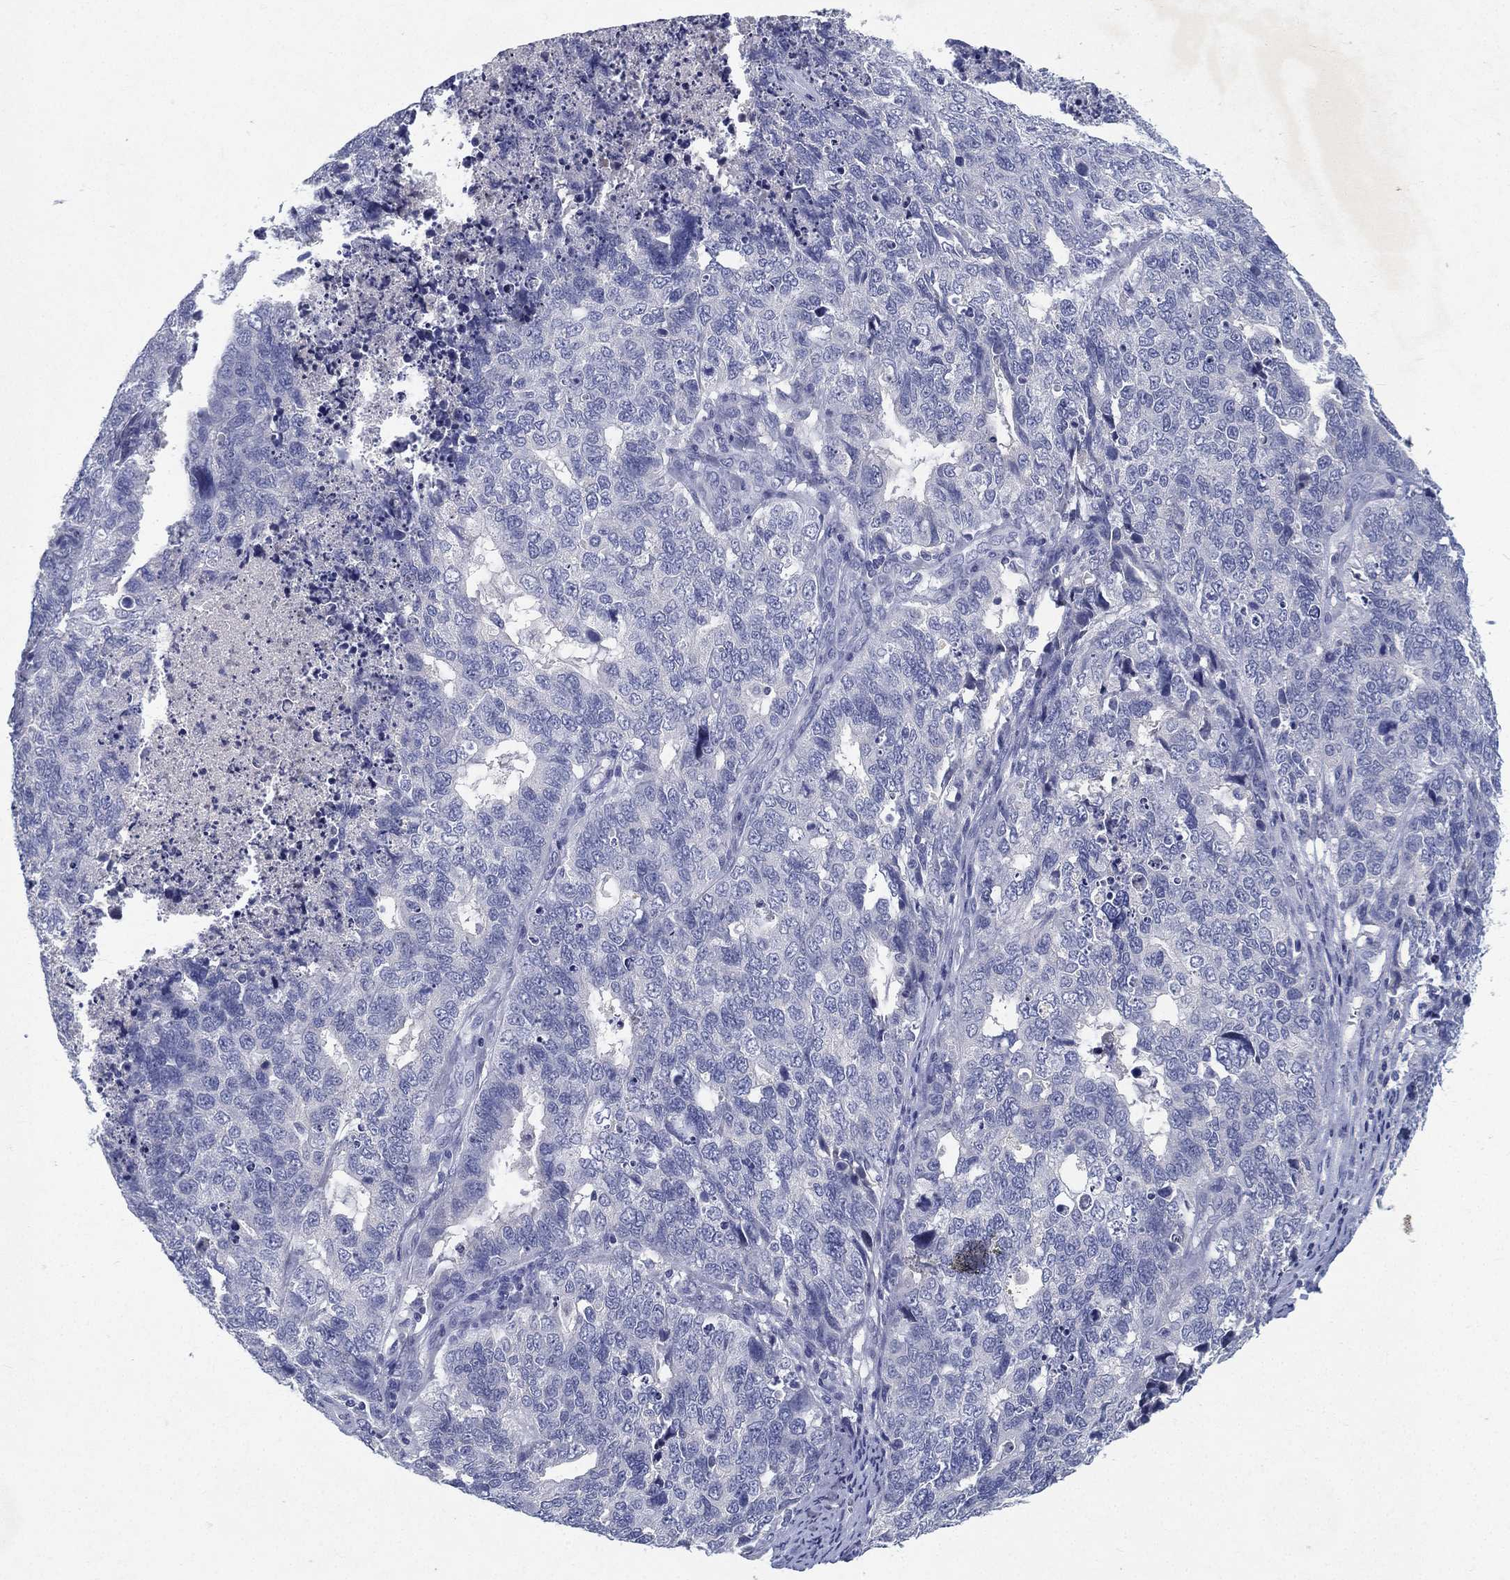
{"staining": {"intensity": "negative", "quantity": "none", "location": "none"}, "tissue": "cervical cancer", "cell_type": "Tumor cells", "image_type": "cancer", "snomed": [{"axis": "morphology", "description": "Squamous cell carcinoma, NOS"}, {"axis": "topography", "description": "Cervix"}], "caption": "A histopathology image of cervical squamous cell carcinoma stained for a protein reveals no brown staining in tumor cells.", "gene": "RGS13", "patient": {"sex": "female", "age": 63}}